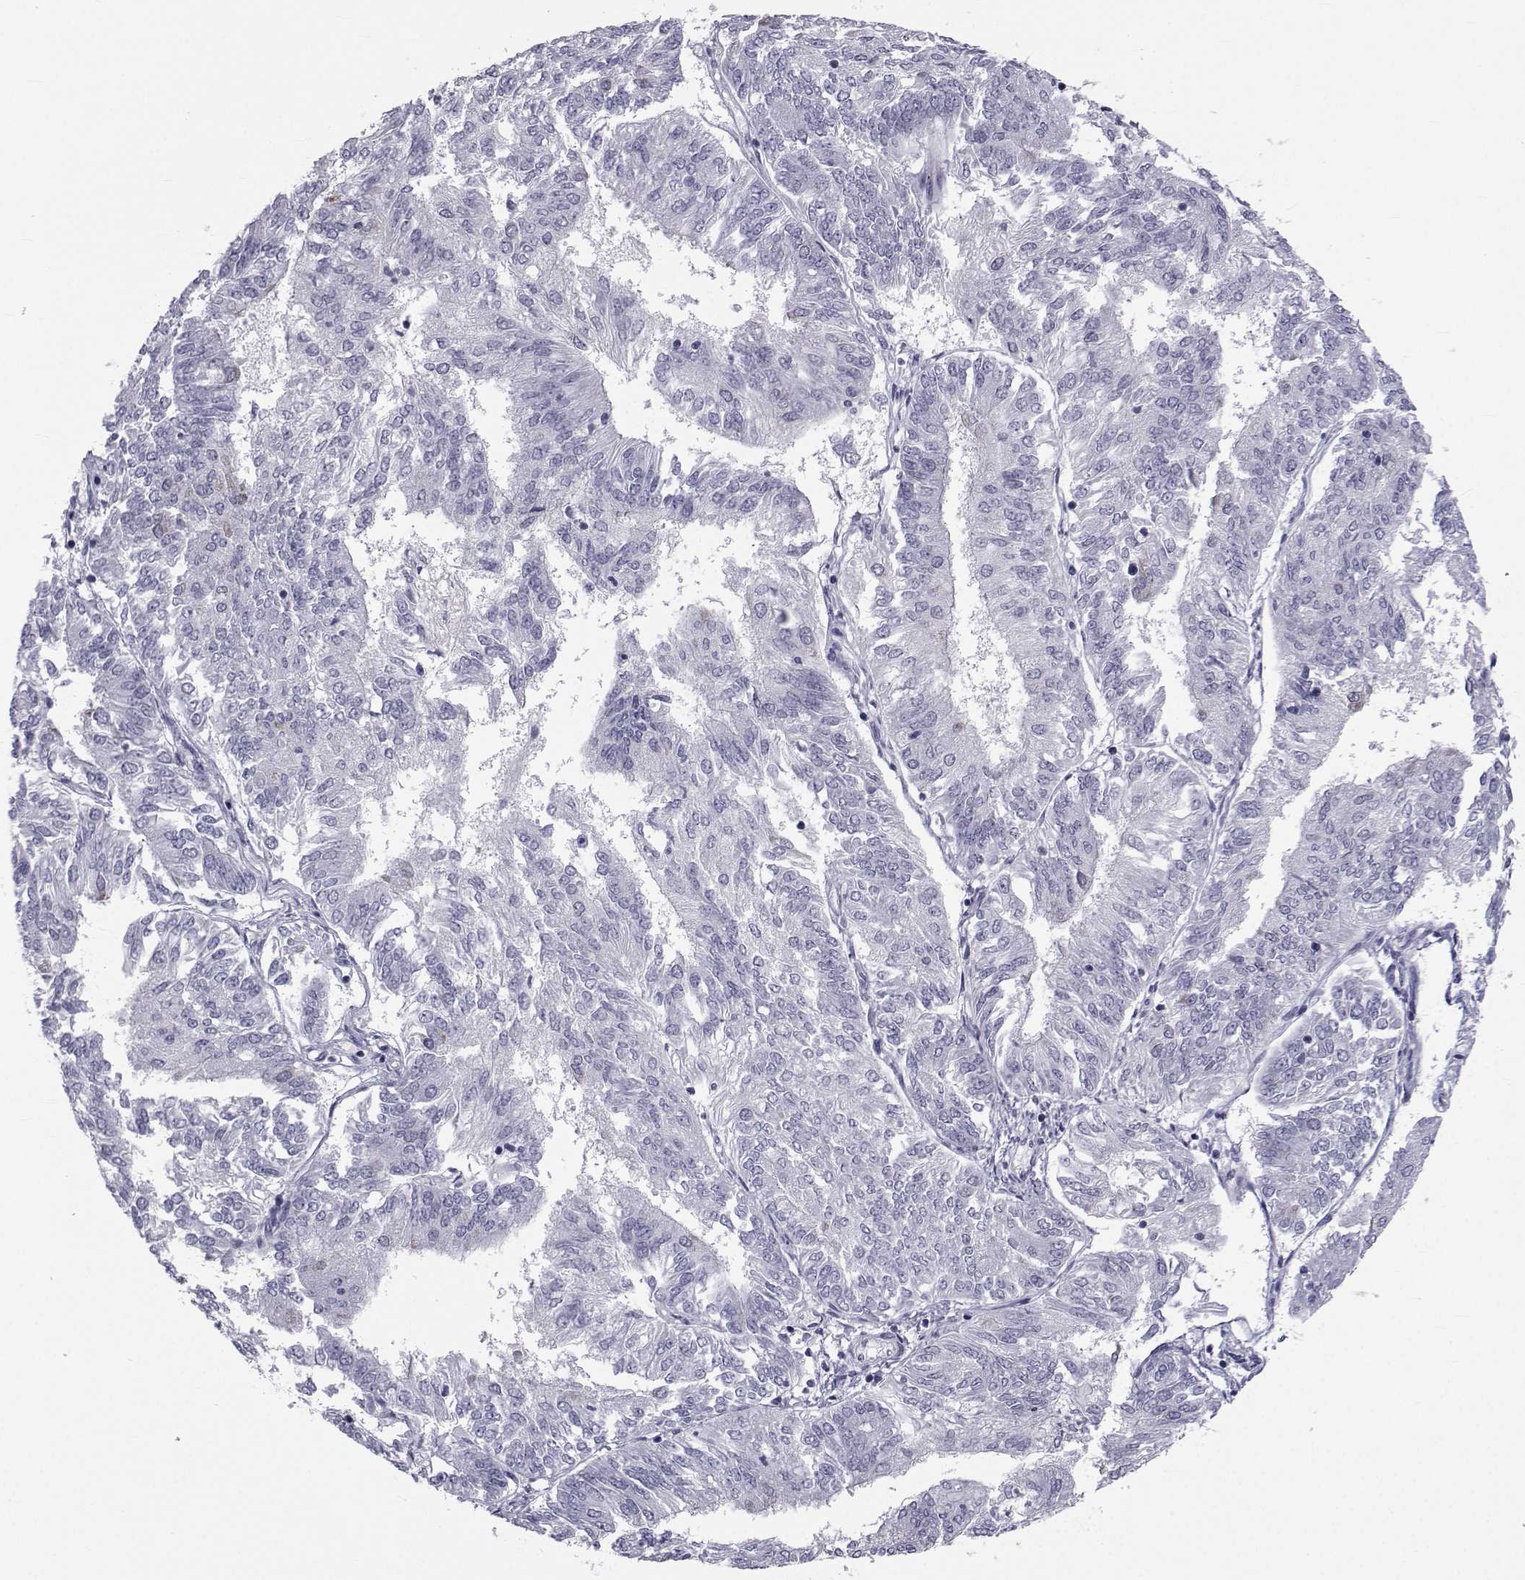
{"staining": {"intensity": "negative", "quantity": "none", "location": "none"}, "tissue": "endometrial cancer", "cell_type": "Tumor cells", "image_type": "cancer", "snomed": [{"axis": "morphology", "description": "Adenocarcinoma, NOS"}, {"axis": "topography", "description": "Endometrium"}], "caption": "Tumor cells are negative for protein expression in human endometrial adenocarcinoma.", "gene": "FDXR", "patient": {"sex": "female", "age": 58}}